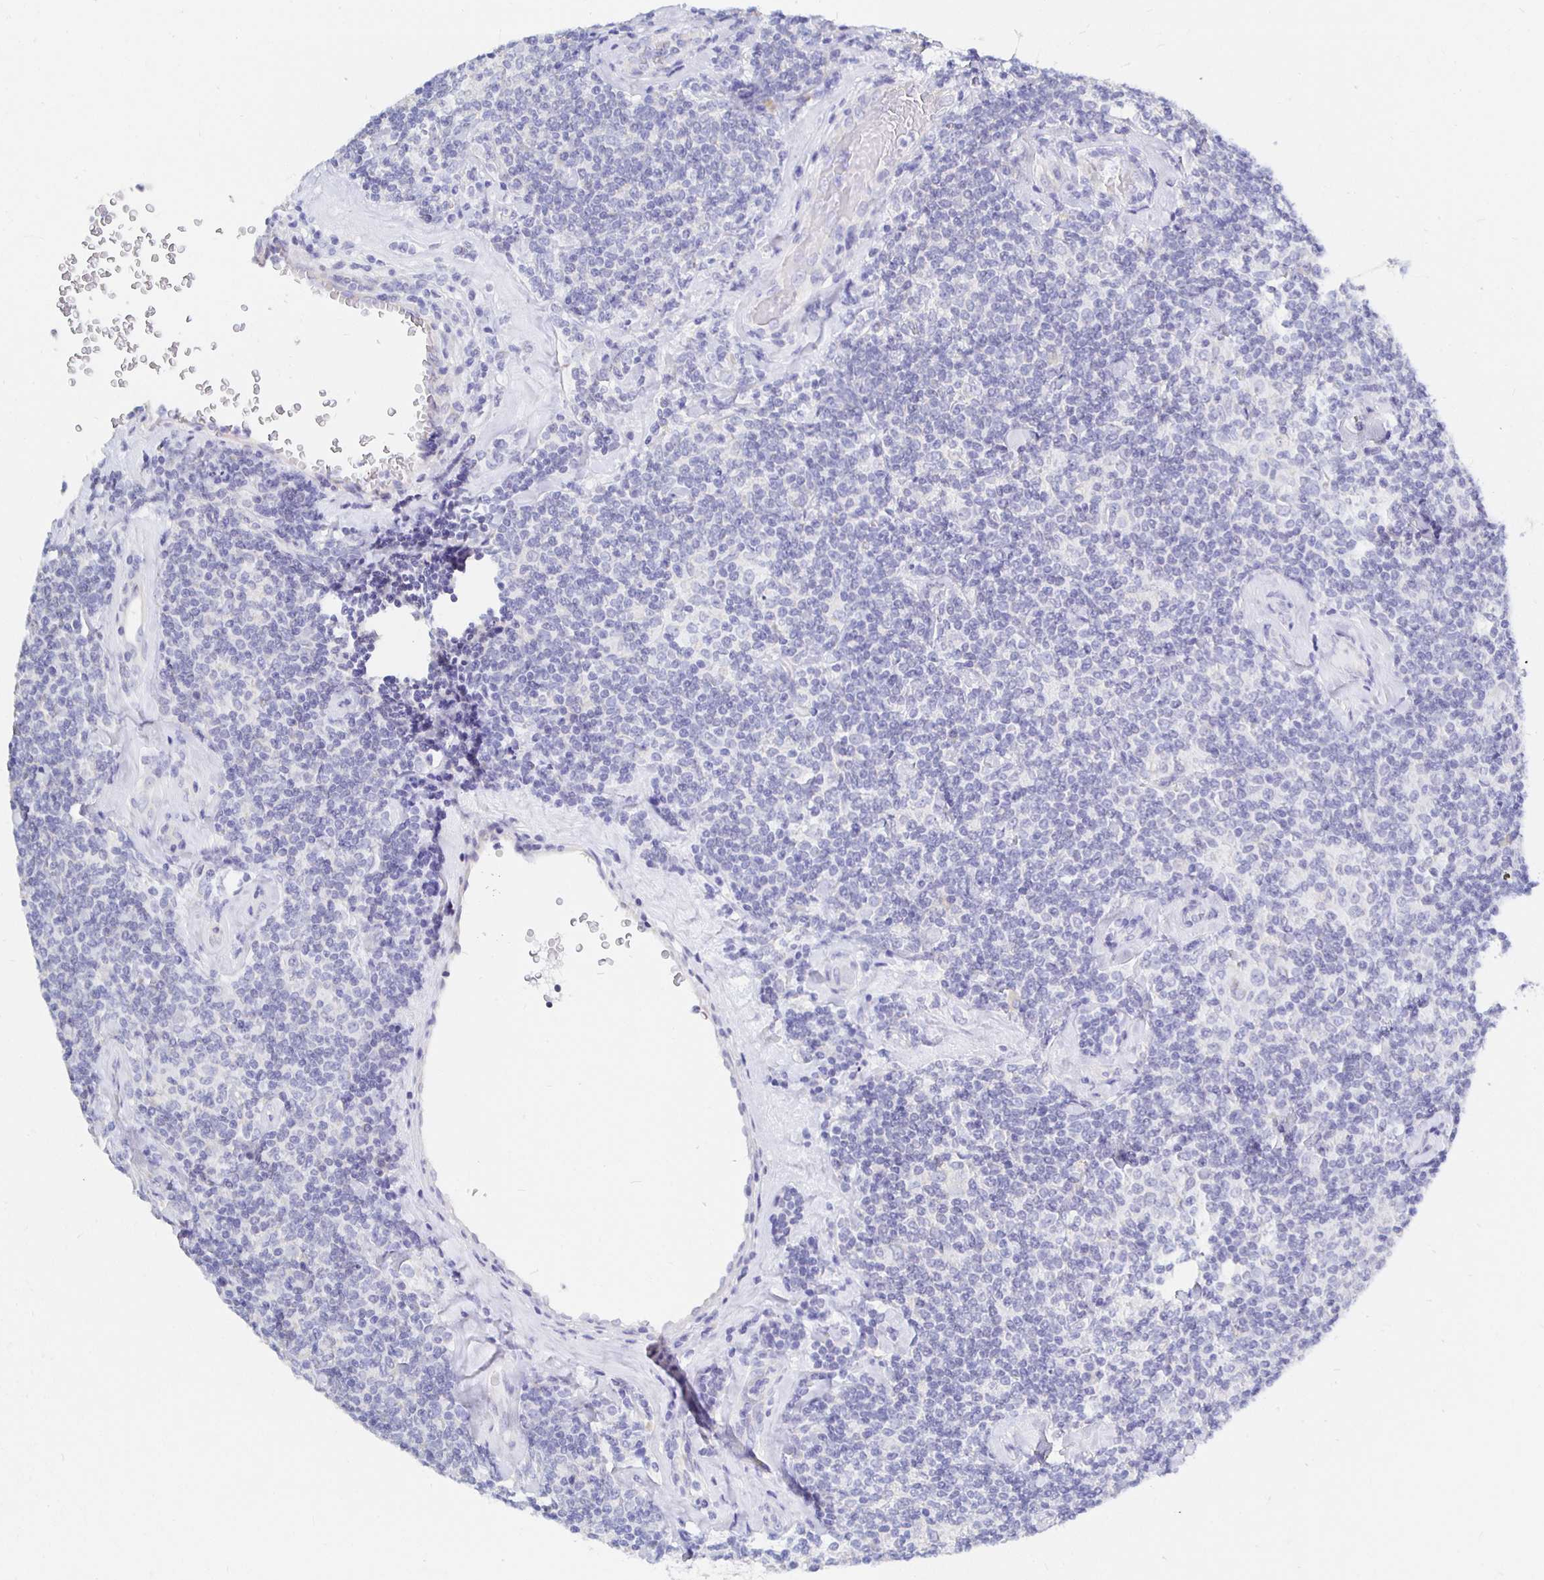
{"staining": {"intensity": "negative", "quantity": "none", "location": "none"}, "tissue": "lymphoma", "cell_type": "Tumor cells", "image_type": "cancer", "snomed": [{"axis": "morphology", "description": "Malignant lymphoma, non-Hodgkin's type, Low grade"}, {"axis": "topography", "description": "Lymph node"}], "caption": "The photomicrograph exhibits no staining of tumor cells in malignant lymphoma, non-Hodgkin's type (low-grade).", "gene": "UMOD", "patient": {"sex": "female", "age": 56}}